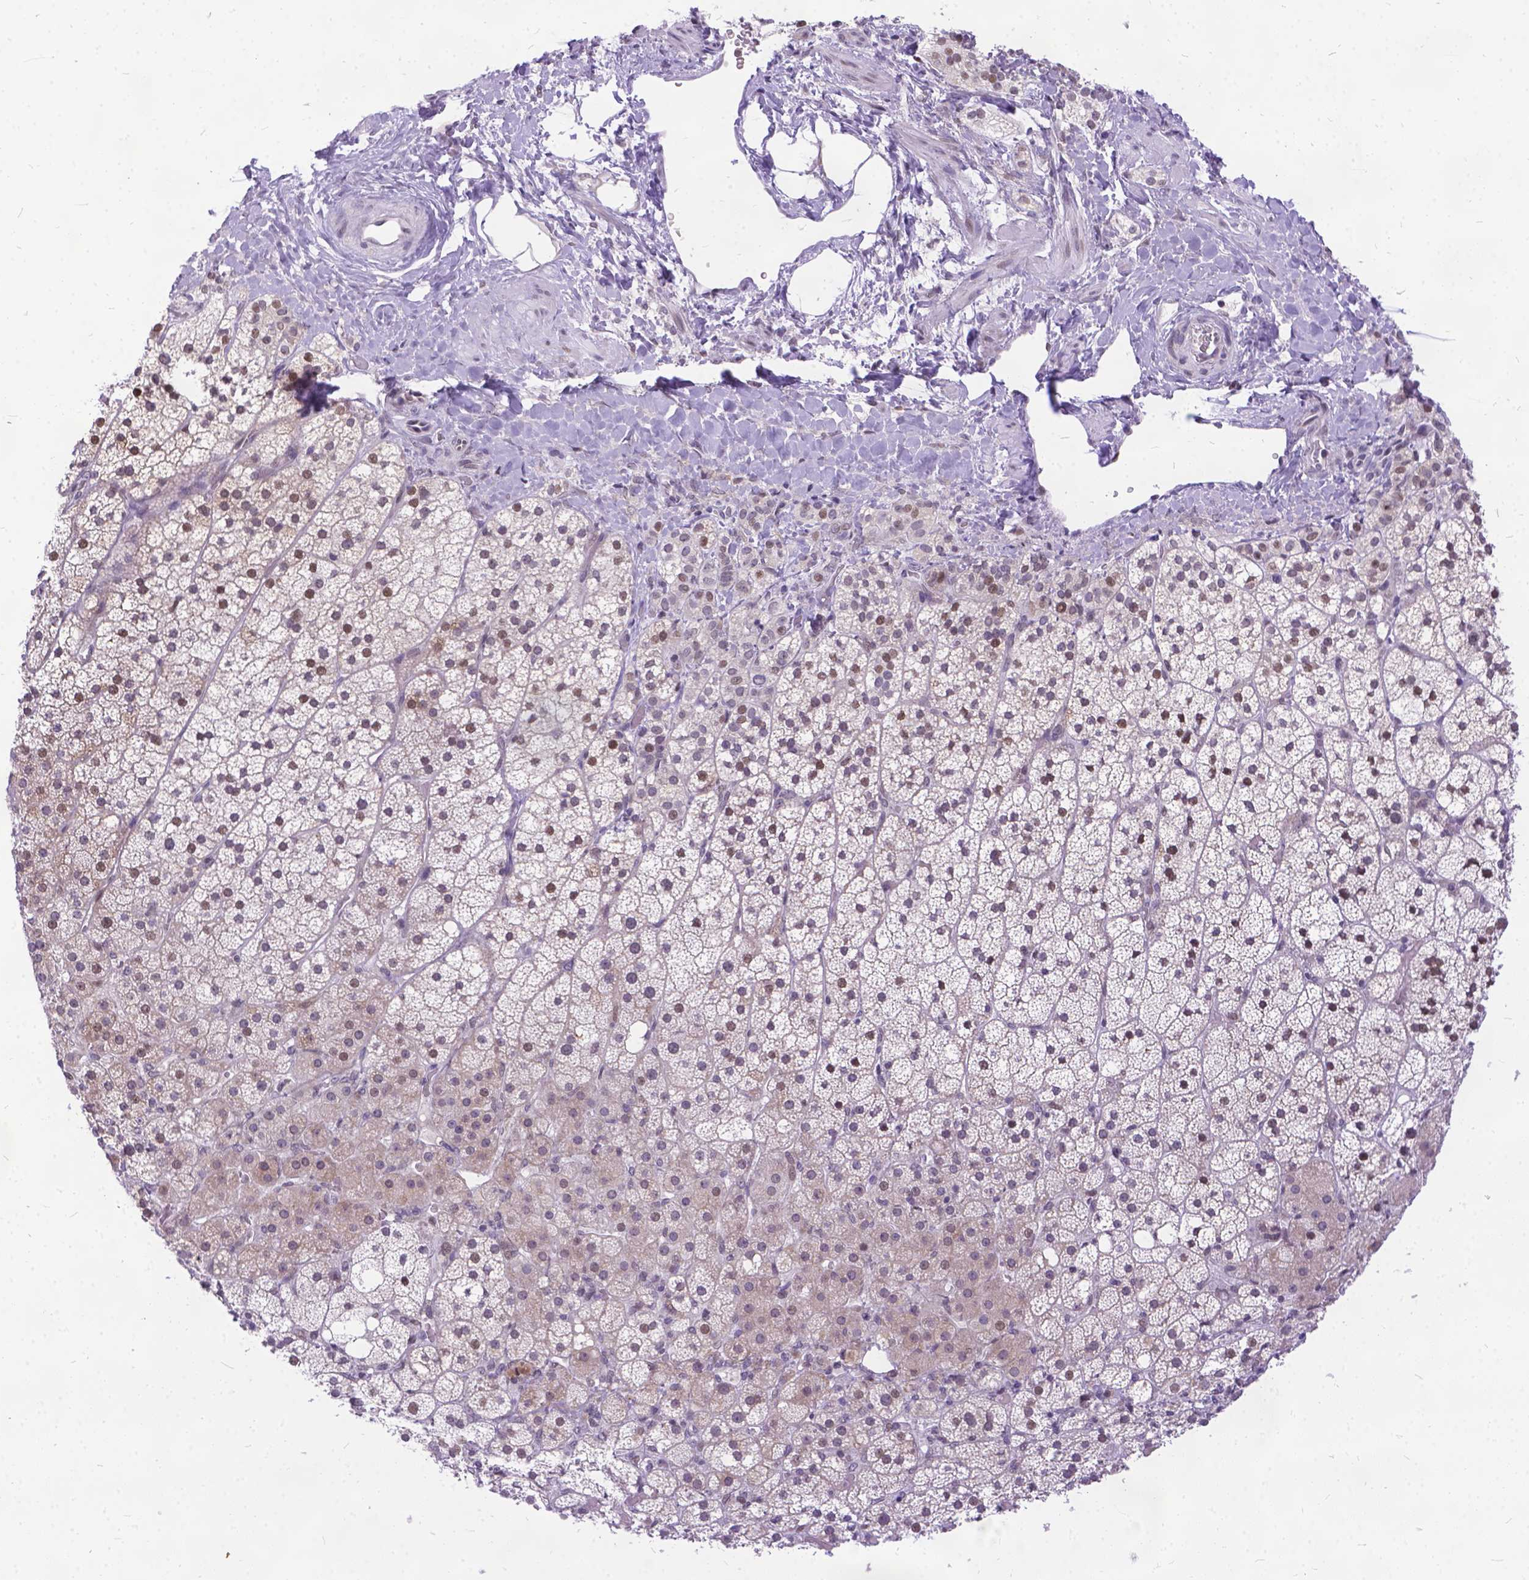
{"staining": {"intensity": "weak", "quantity": "25%-75%", "location": "cytoplasmic/membranous,nuclear"}, "tissue": "adrenal gland", "cell_type": "Glandular cells", "image_type": "normal", "snomed": [{"axis": "morphology", "description": "Normal tissue, NOS"}, {"axis": "topography", "description": "Adrenal gland"}], "caption": "Immunohistochemical staining of unremarkable adrenal gland demonstrates 25%-75% levels of weak cytoplasmic/membranous,nuclear protein expression in about 25%-75% of glandular cells.", "gene": "FAM124B", "patient": {"sex": "male", "age": 53}}